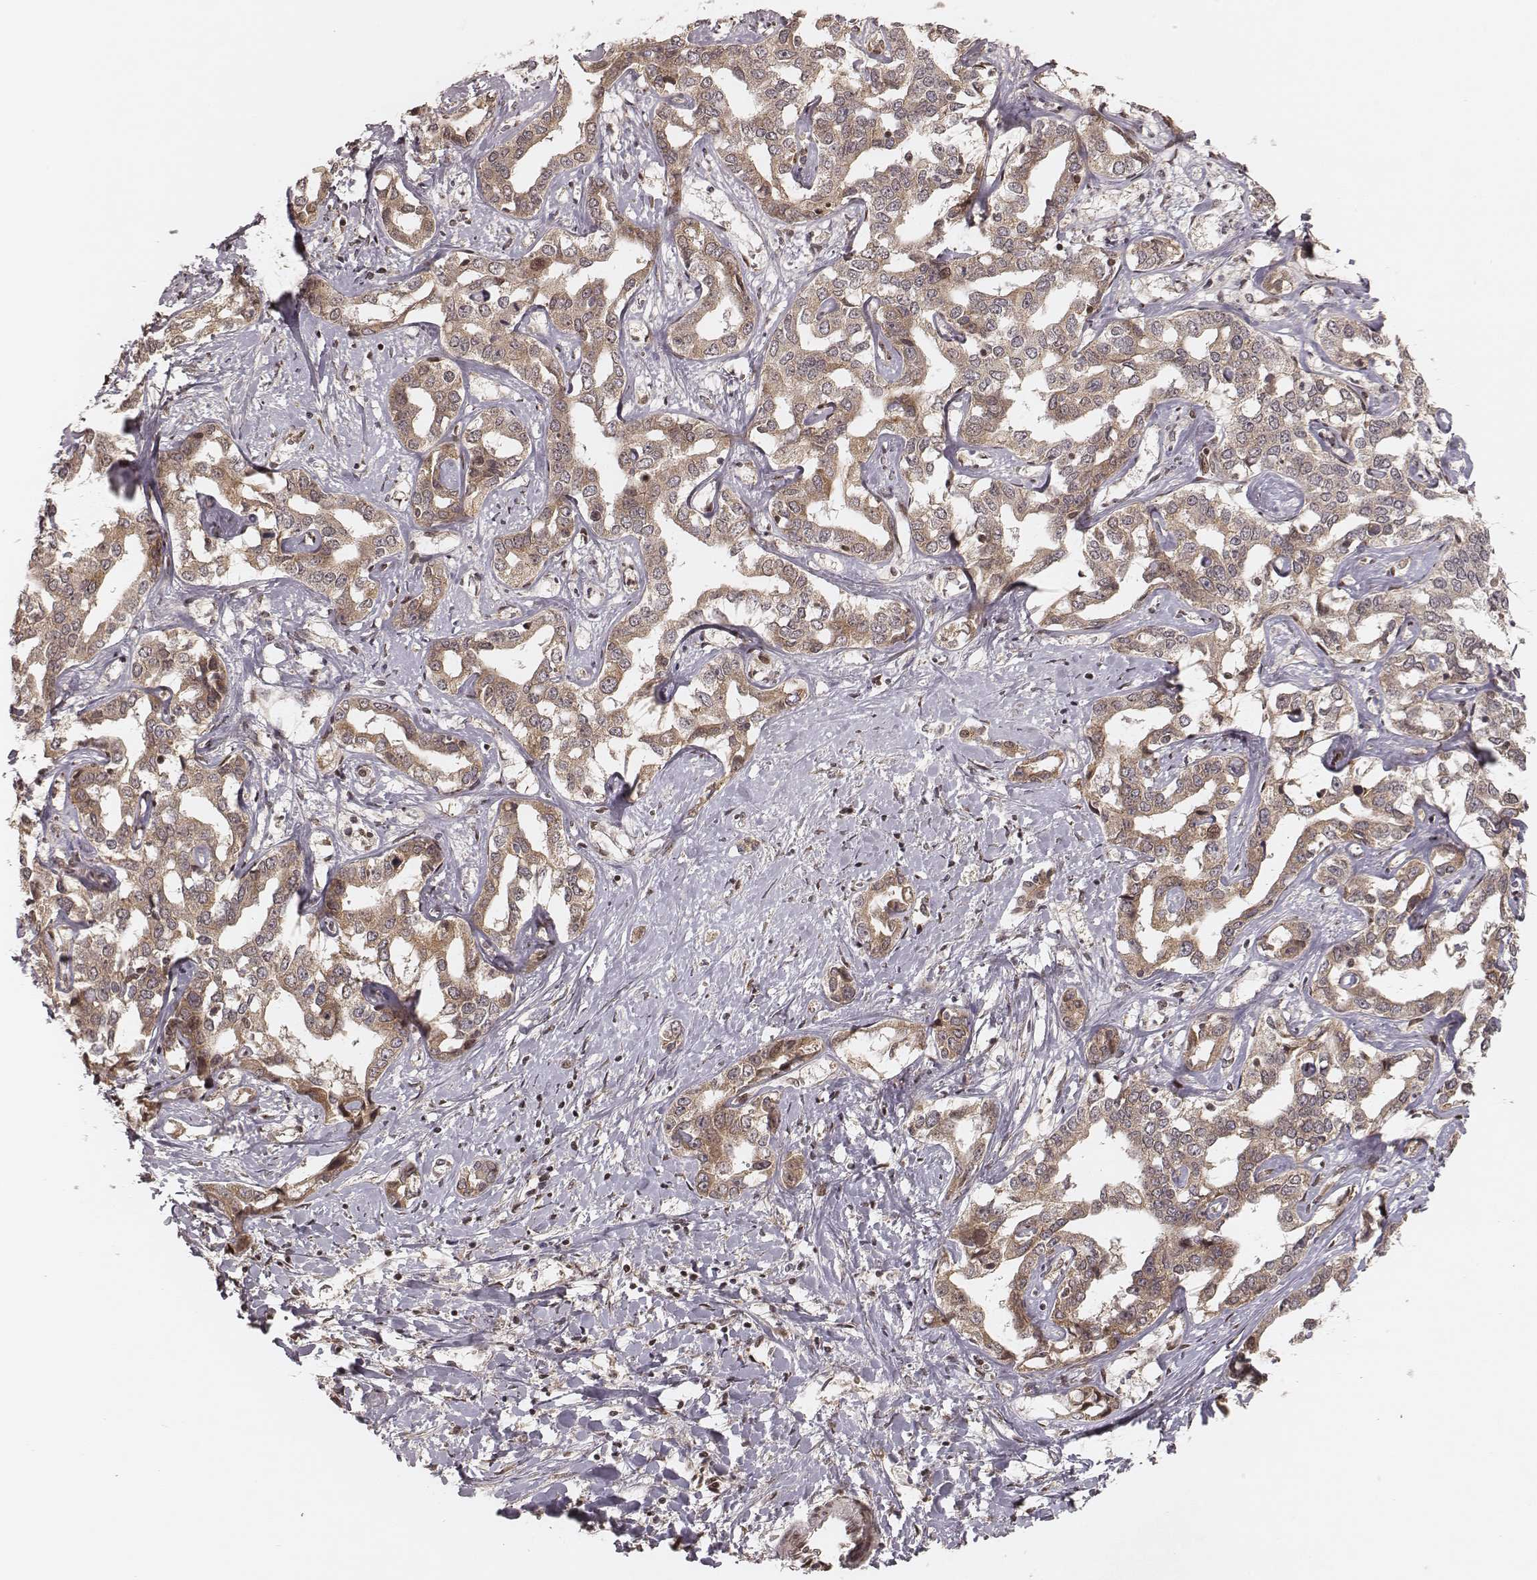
{"staining": {"intensity": "moderate", "quantity": ">75%", "location": "cytoplasmic/membranous"}, "tissue": "liver cancer", "cell_type": "Tumor cells", "image_type": "cancer", "snomed": [{"axis": "morphology", "description": "Cholangiocarcinoma"}, {"axis": "topography", "description": "Liver"}], "caption": "Tumor cells display medium levels of moderate cytoplasmic/membranous expression in about >75% of cells in human liver cancer (cholangiocarcinoma).", "gene": "MYO19", "patient": {"sex": "male", "age": 59}}